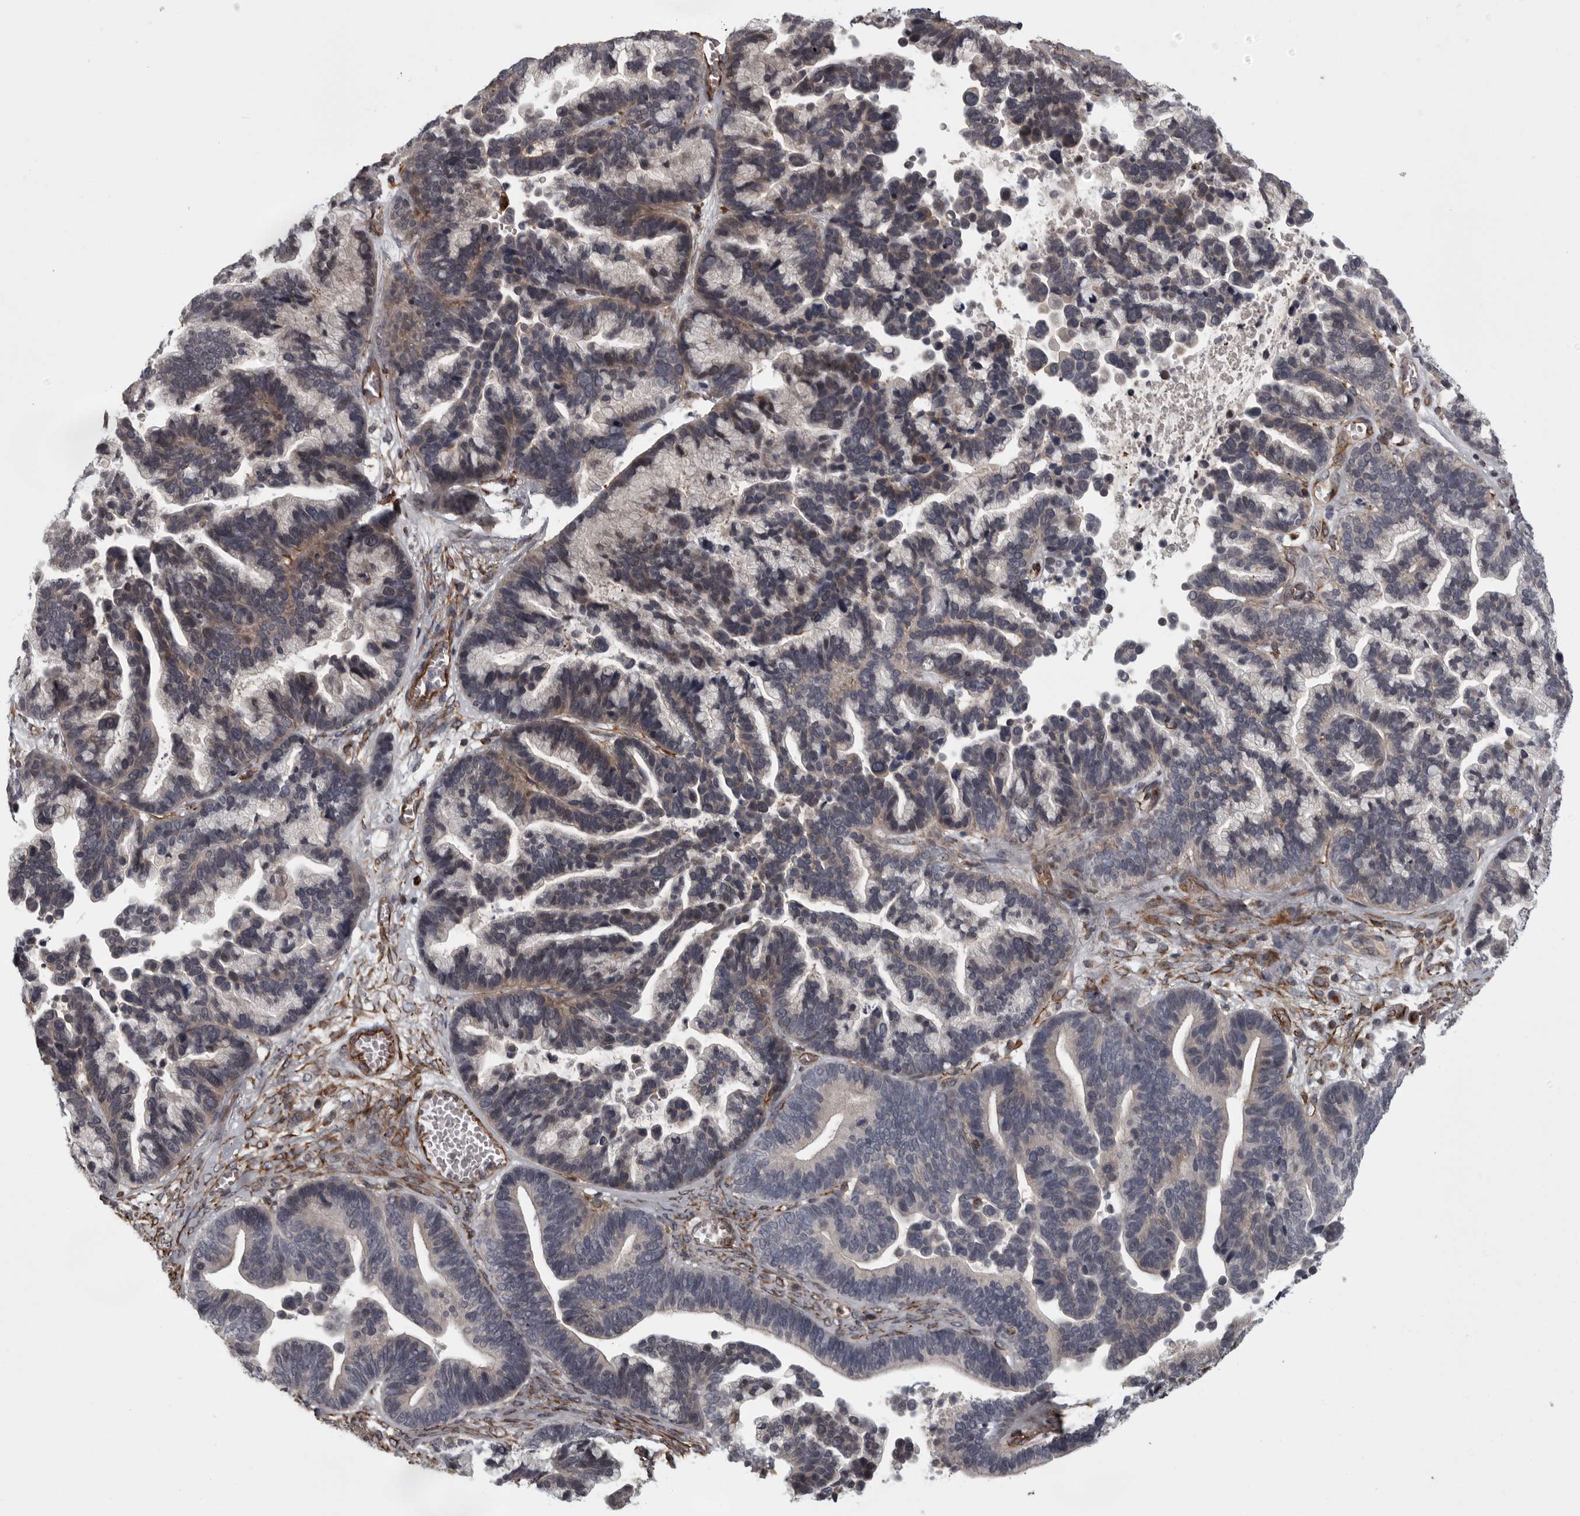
{"staining": {"intensity": "weak", "quantity": "<25%", "location": "cytoplasmic/membranous"}, "tissue": "ovarian cancer", "cell_type": "Tumor cells", "image_type": "cancer", "snomed": [{"axis": "morphology", "description": "Cystadenocarcinoma, serous, NOS"}, {"axis": "topography", "description": "Ovary"}], "caption": "The immunohistochemistry (IHC) micrograph has no significant expression in tumor cells of ovarian serous cystadenocarcinoma tissue. (DAB immunohistochemistry with hematoxylin counter stain).", "gene": "FAAP100", "patient": {"sex": "female", "age": 56}}